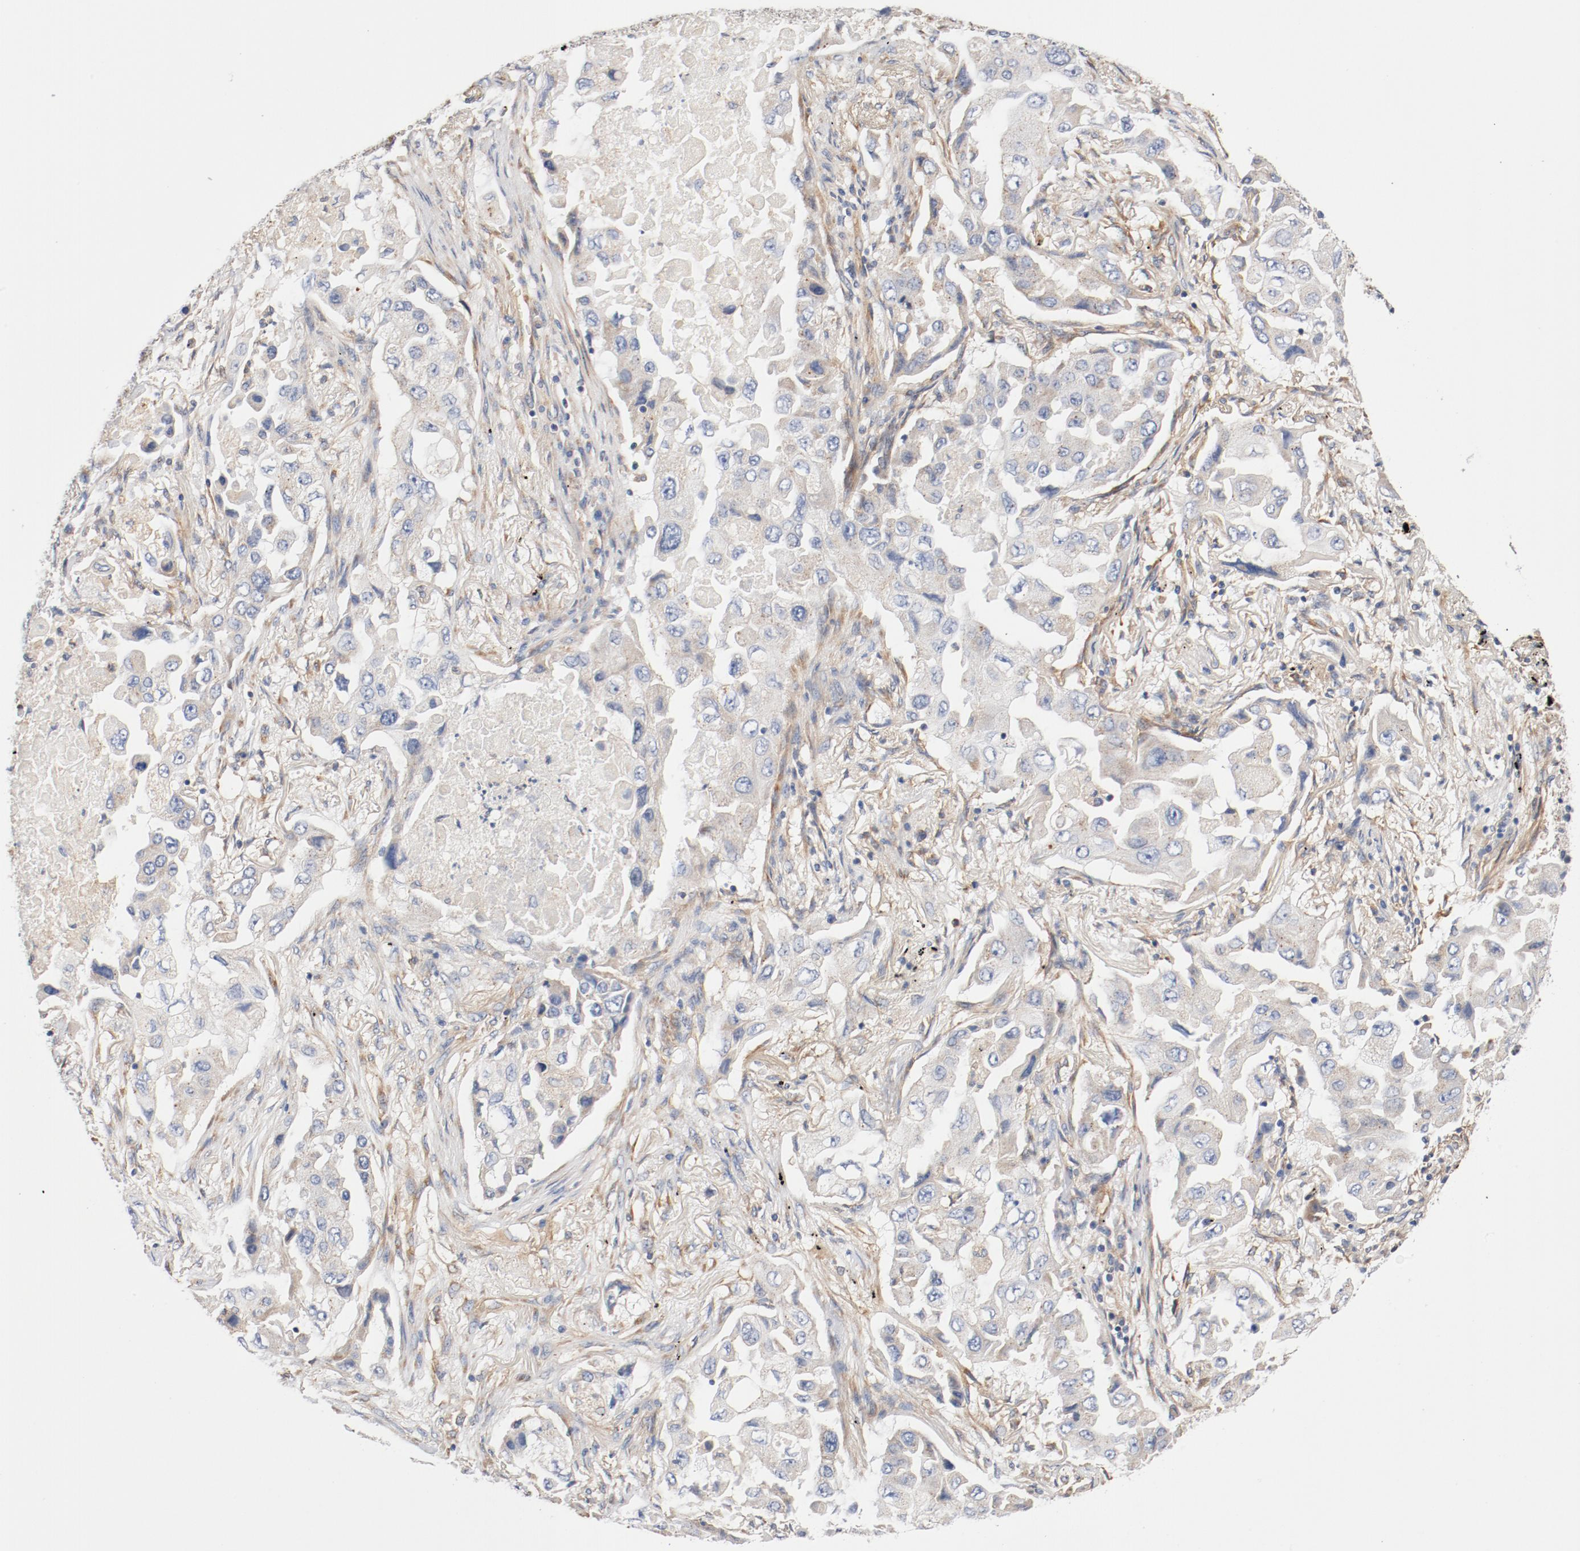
{"staining": {"intensity": "negative", "quantity": "none", "location": "none"}, "tissue": "lung cancer", "cell_type": "Tumor cells", "image_type": "cancer", "snomed": [{"axis": "morphology", "description": "Adenocarcinoma, NOS"}, {"axis": "topography", "description": "Lung"}], "caption": "Lung cancer (adenocarcinoma) was stained to show a protein in brown. There is no significant positivity in tumor cells.", "gene": "ILK", "patient": {"sex": "female", "age": 65}}